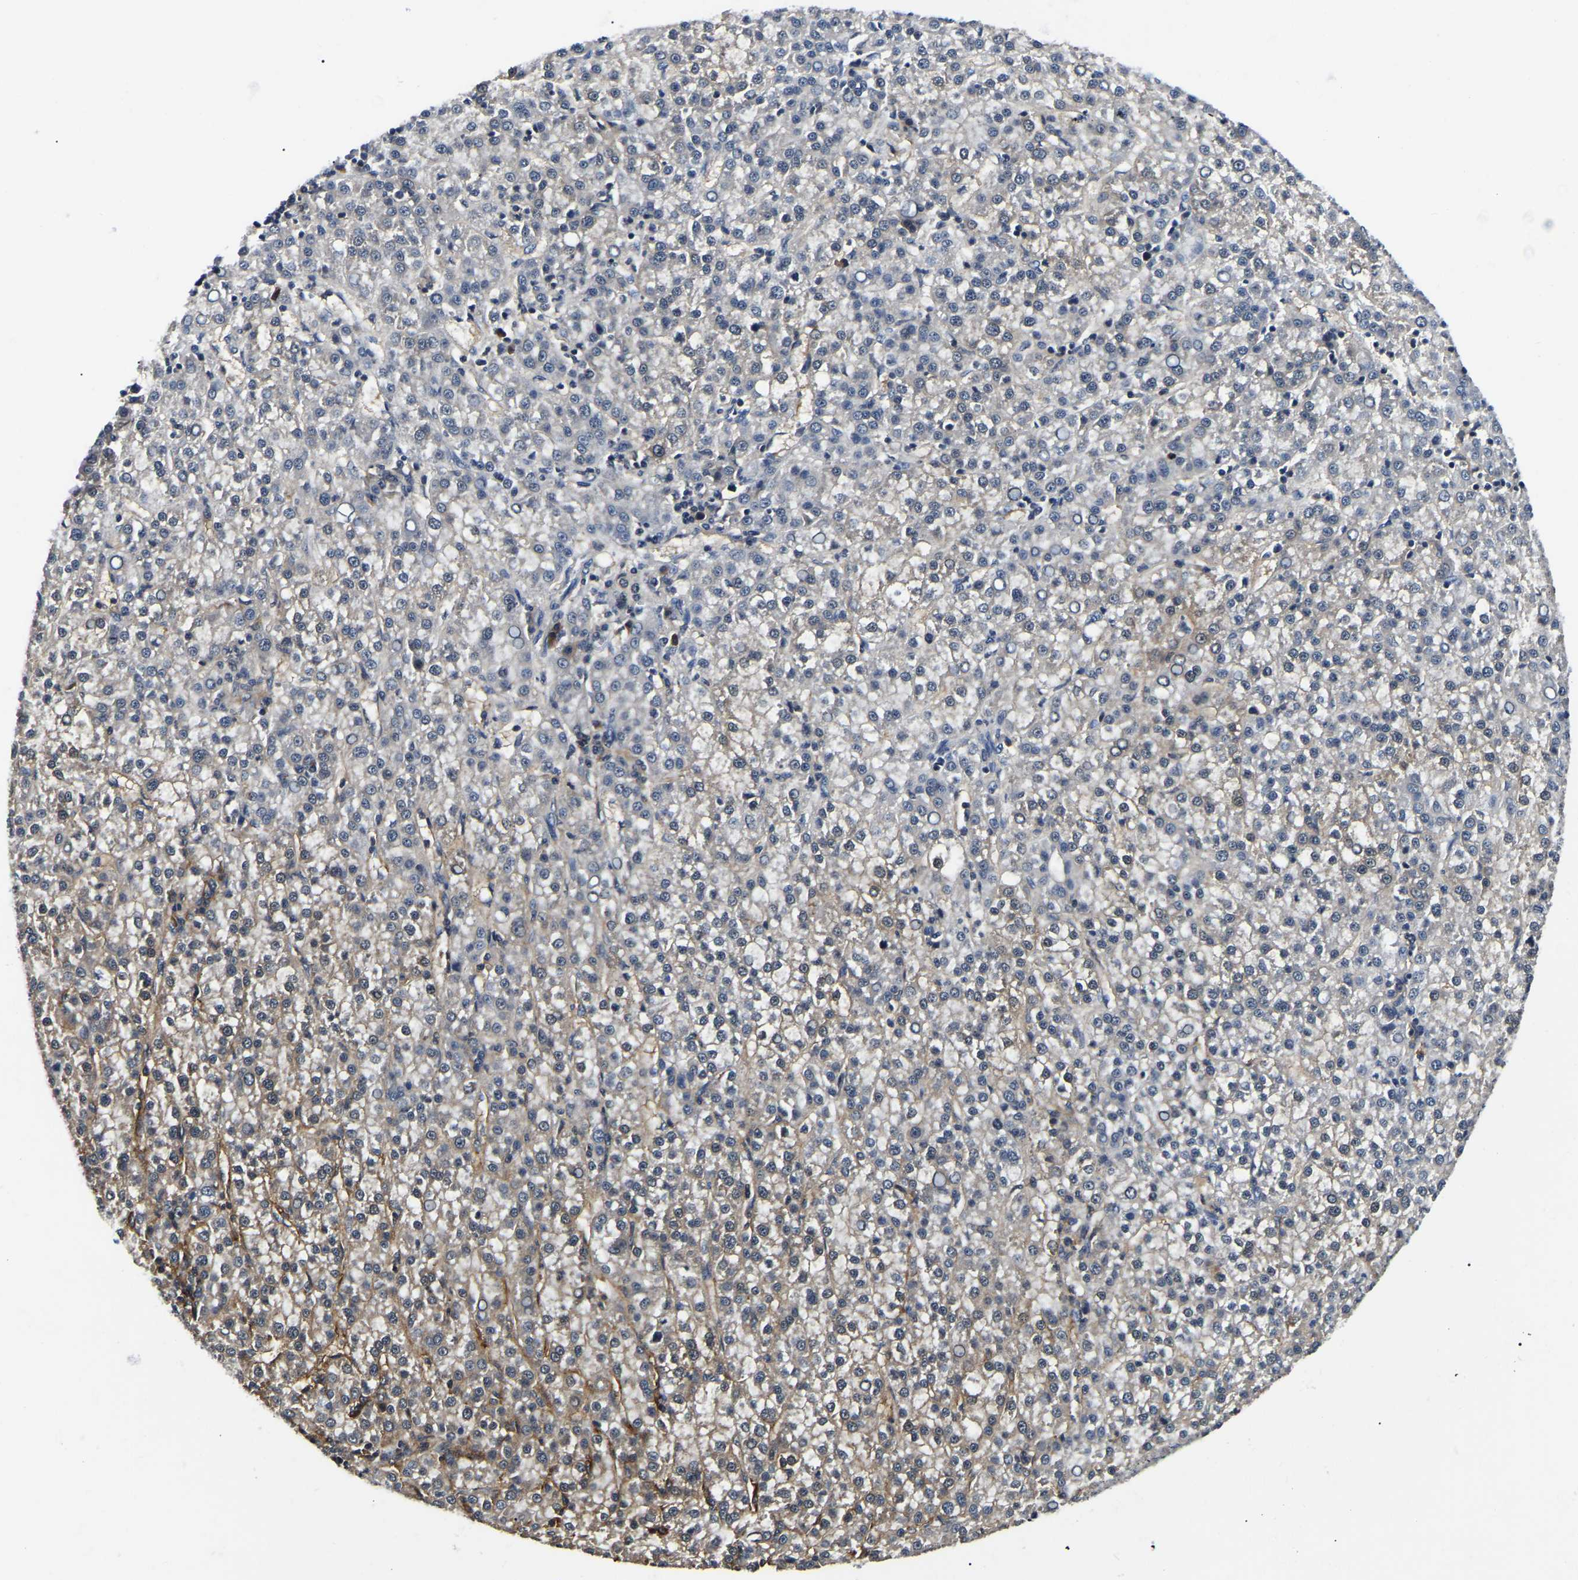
{"staining": {"intensity": "moderate", "quantity": "<25%", "location": "cytoplasmic/membranous"}, "tissue": "liver cancer", "cell_type": "Tumor cells", "image_type": "cancer", "snomed": [{"axis": "morphology", "description": "Carcinoma, Hepatocellular, NOS"}, {"axis": "topography", "description": "Liver"}], "caption": "Tumor cells show moderate cytoplasmic/membranous staining in about <25% of cells in liver hepatocellular carcinoma. (IHC, brightfield microscopy, high magnification).", "gene": "RRP1B", "patient": {"sex": "female", "age": 58}}